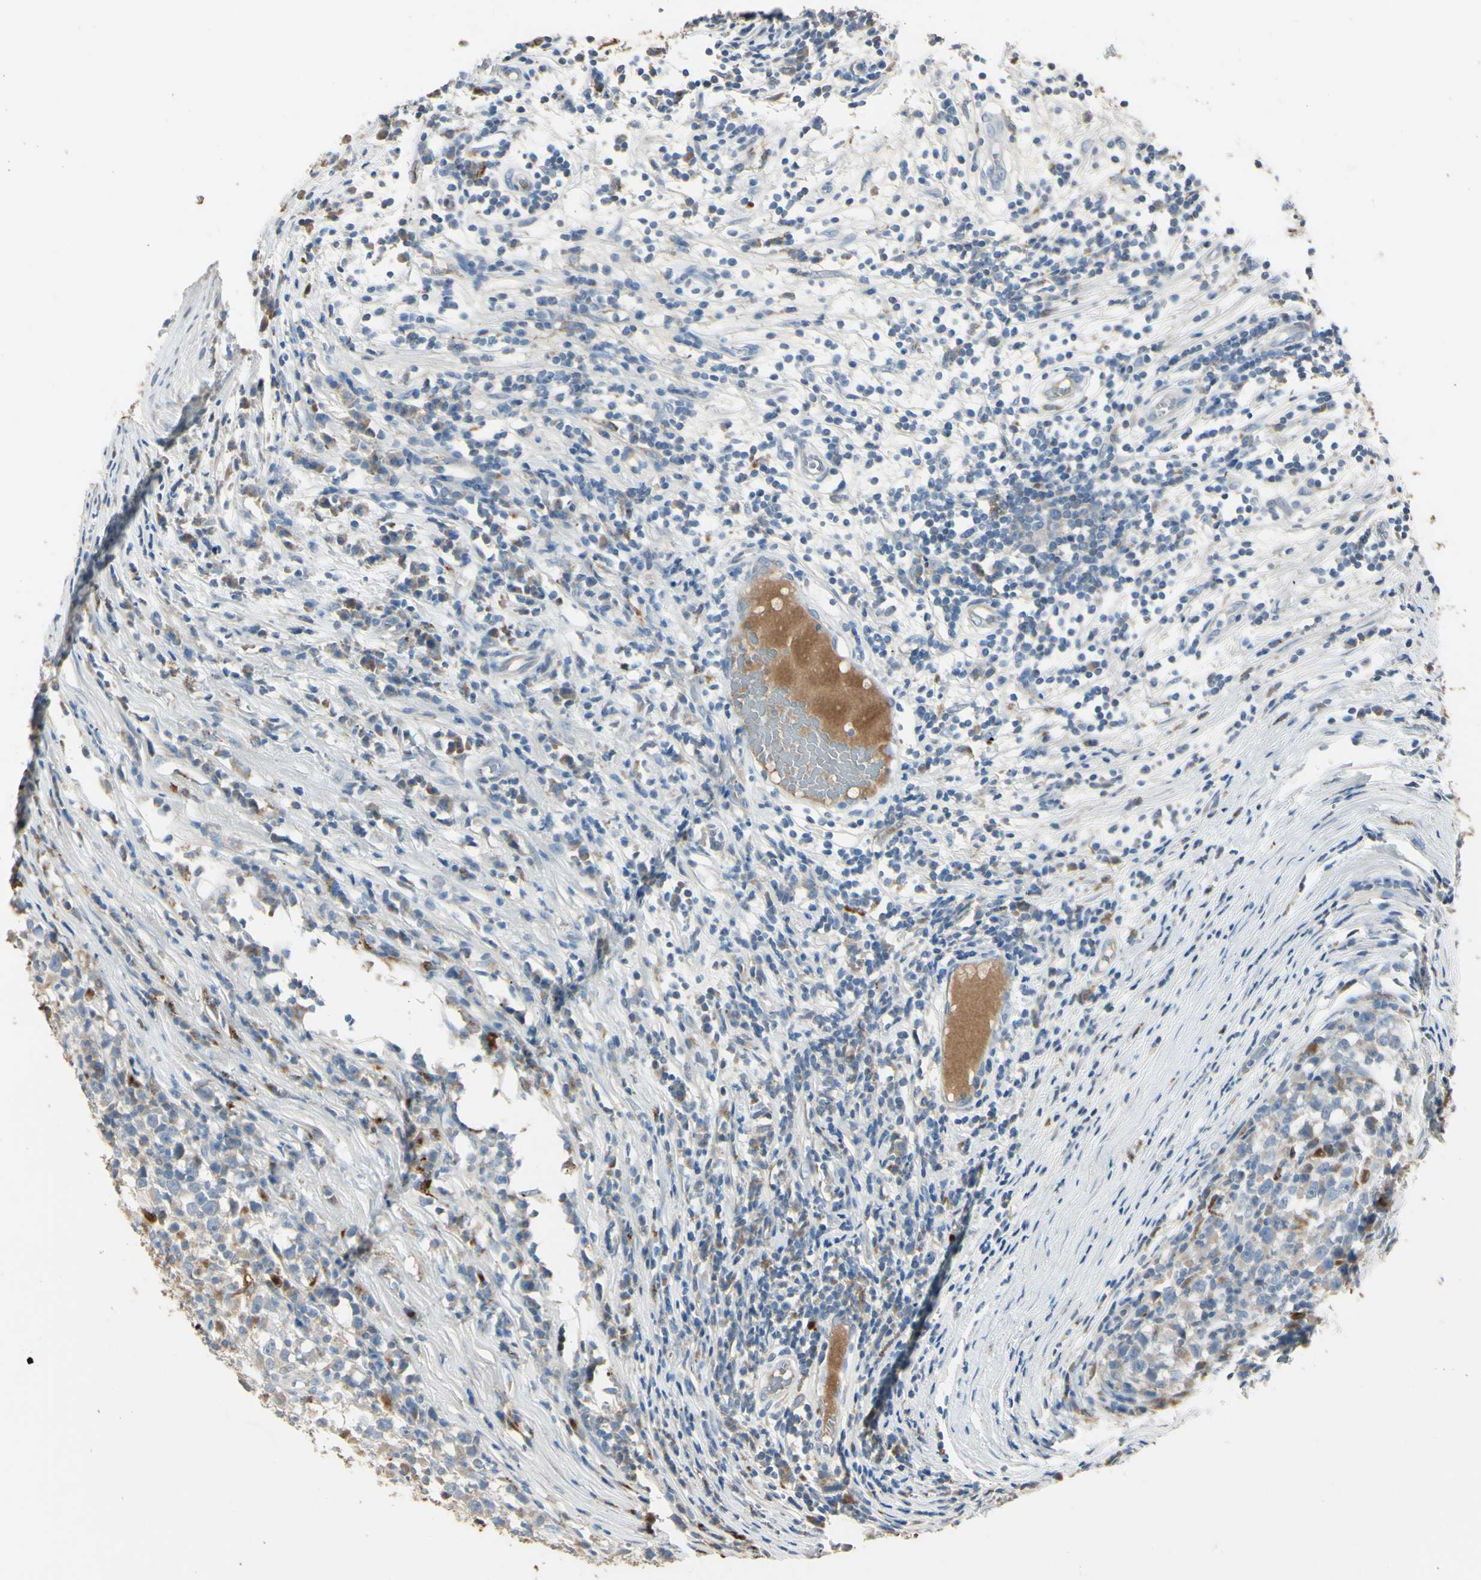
{"staining": {"intensity": "weak", "quantity": ">75%", "location": "cytoplasmic/membranous"}, "tissue": "testis cancer", "cell_type": "Tumor cells", "image_type": "cancer", "snomed": [{"axis": "morphology", "description": "Seminoma, NOS"}, {"axis": "topography", "description": "Testis"}], "caption": "Testis cancer (seminoma) was stained to show a protein in brown. There is low levels of weak cytoplasmic/membranous positivity in about >75% of tumor cells.", "gene": "ANGPTL1", "patient": {"sex": "male", "age": 65}}